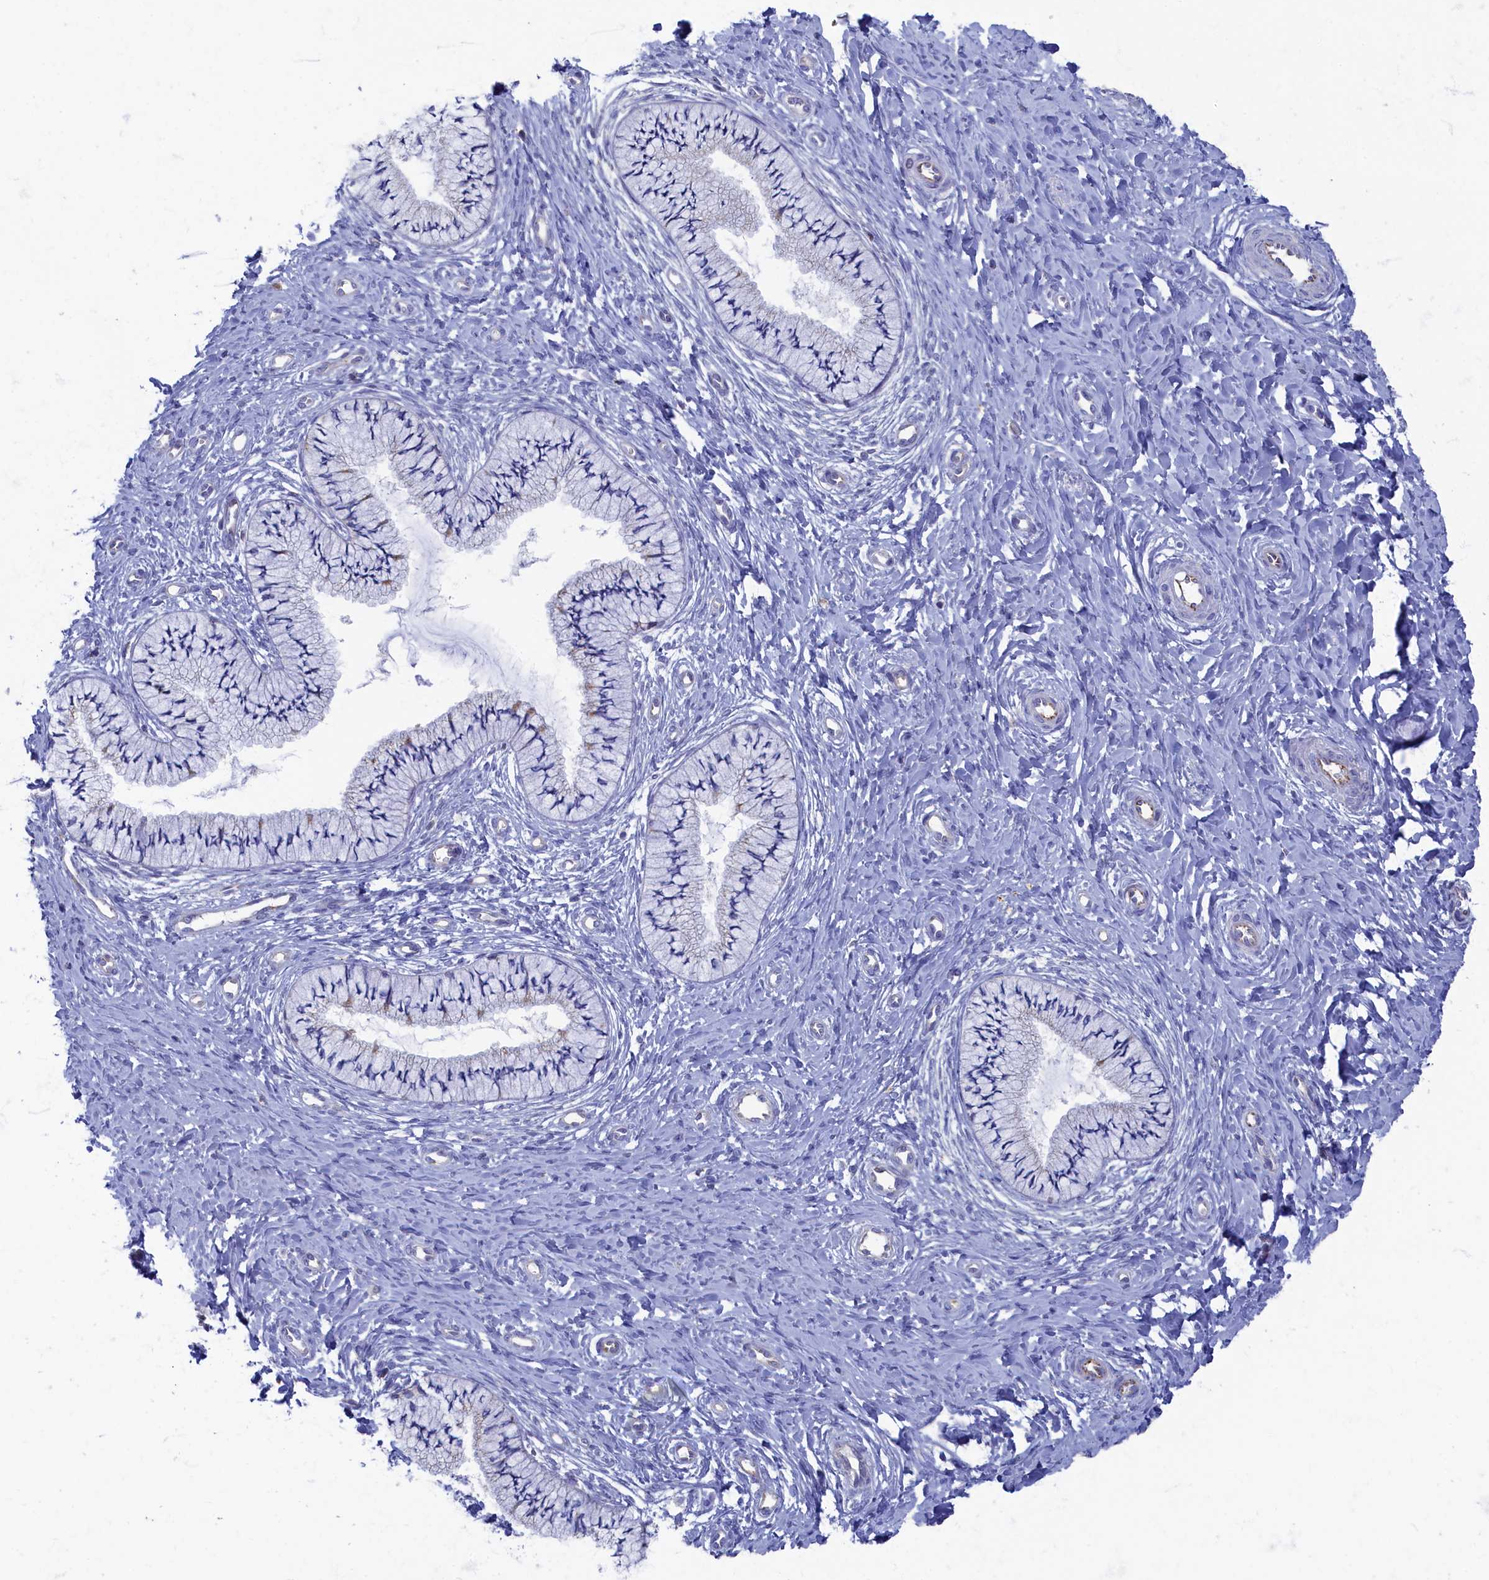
{"staining": {"intensity": "negative", "quantity": "none", "location": "none"}, "tissue": "cervix", "cell_type": "Glandular cells", "image_type": "normal", "snomed": [{"axis": "morphology", "description": "Normal tissue, NOS"}, {"axis": "topography", "description": "Cervix"}], "caption": "DAB immunohistochemical staining of normal human cervix demonstrates no significant staining in glandular cells.", "gene": "OCIAD2", "patient": {"sex": "female", "age": 36}}